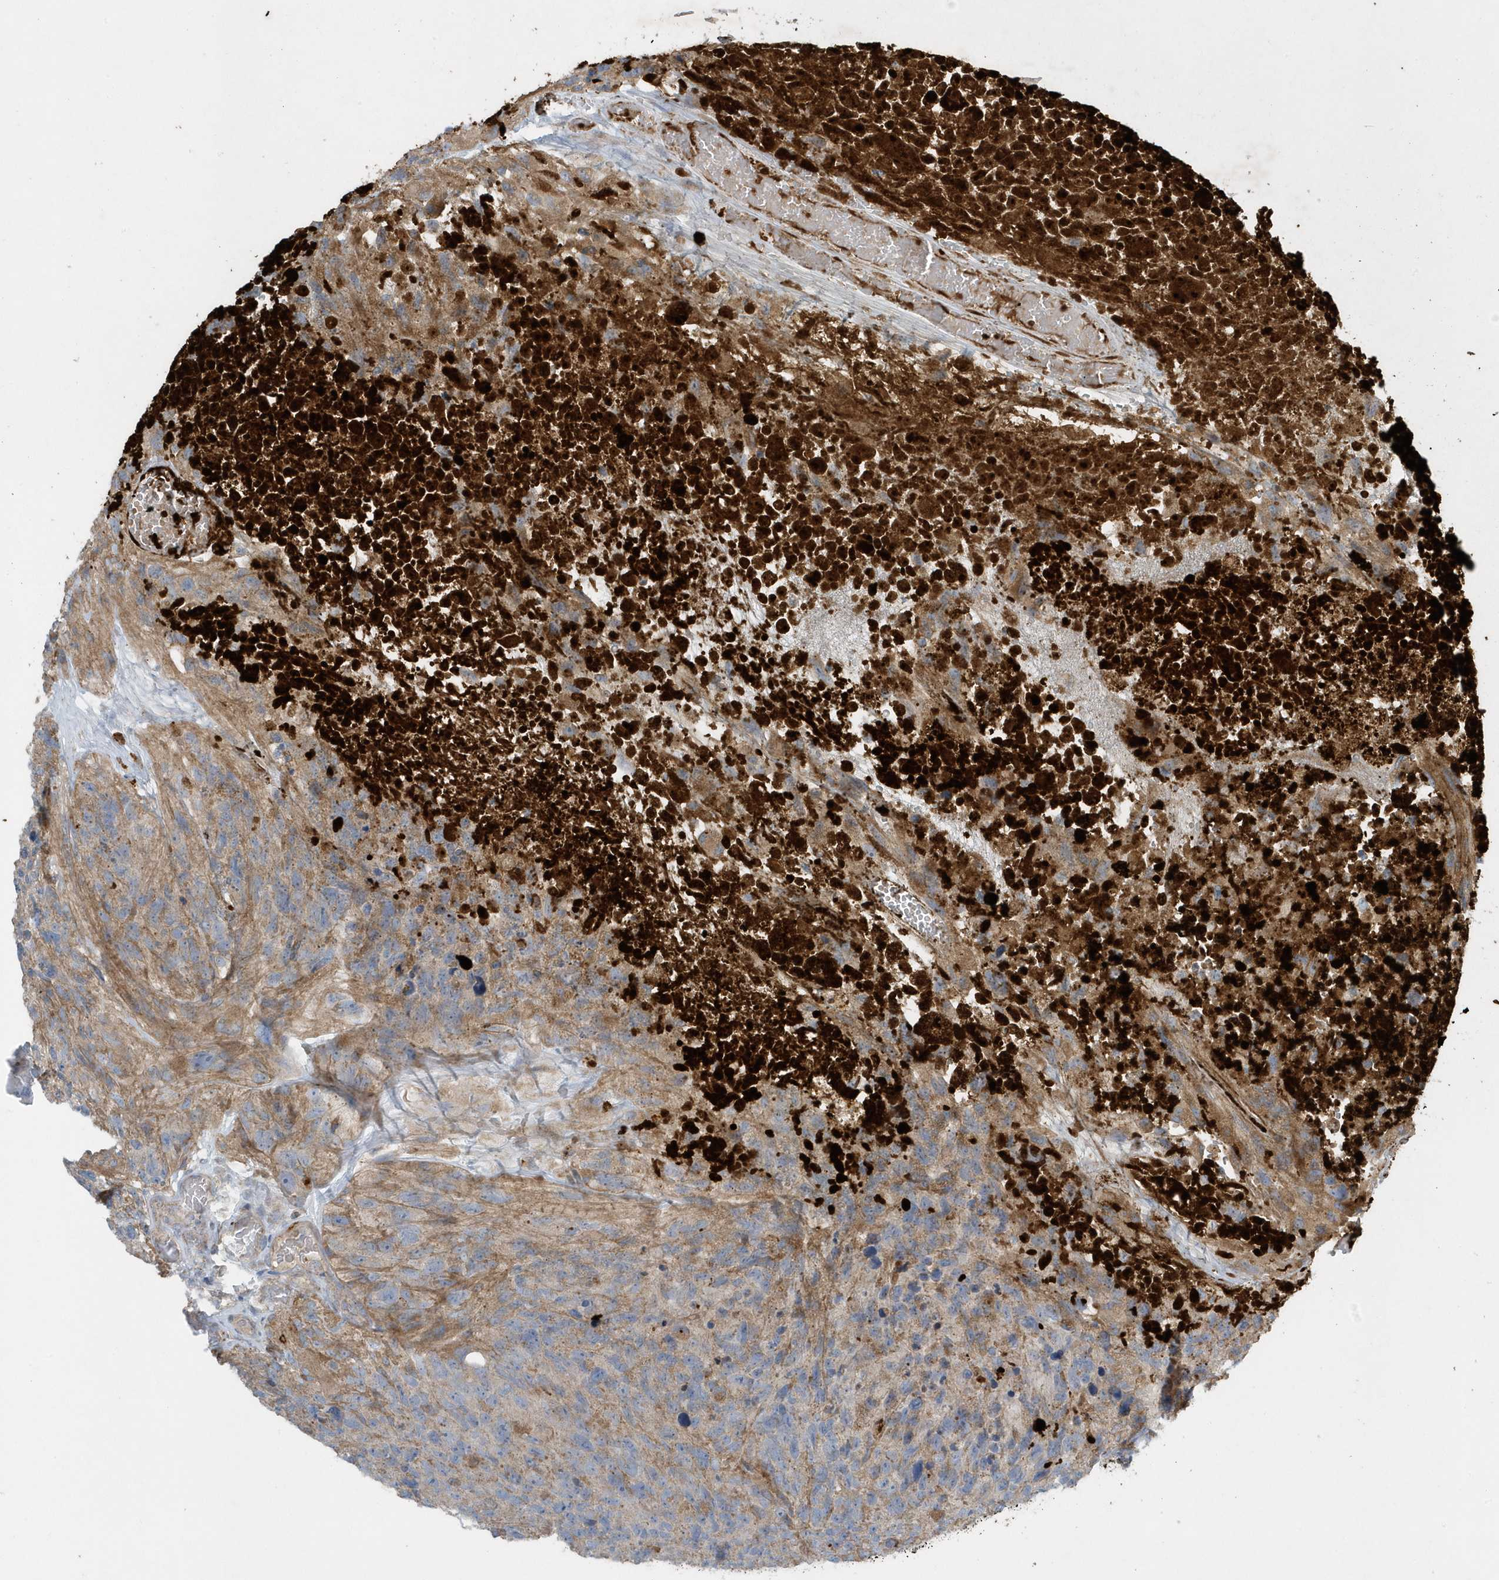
{"staining": {"intensity": "weak", "quantity": "<25%", "location": "cytoplasmic/membranous"}, "tissue": "glioma", "cell_type": "Tumor cells", "image_type": "cancer", "snomed": [{"axis": "morphology", "description": "Glioma, malignant, High grade"}, {"axis": "topography", "description": "Brain"}], "caption": "Histopathology image shows no significant protein staining in tumor cells of glioma.", "gene": "SLC38A2", "patient": {"sex": "male", "age": 69}}